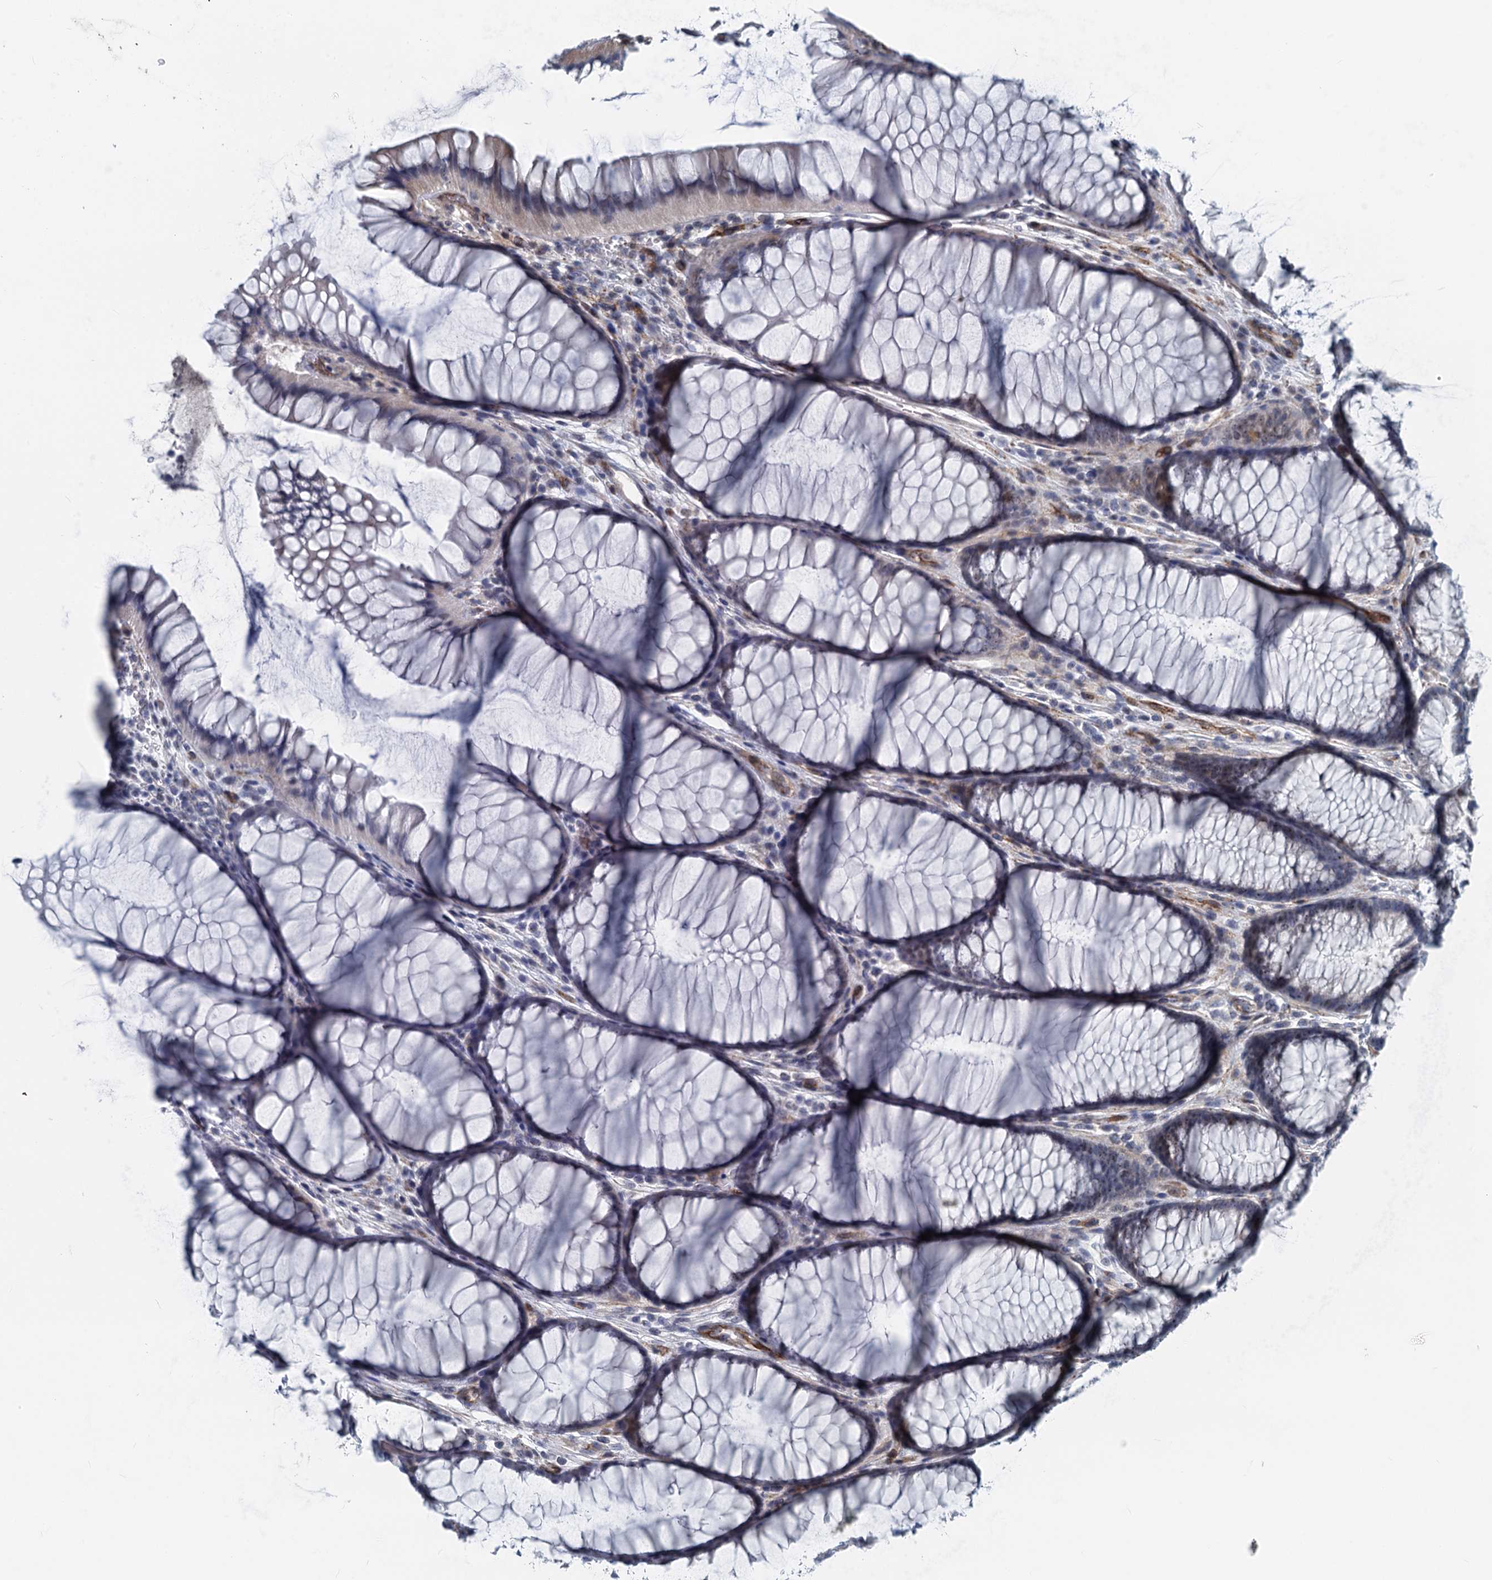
{"staining": {"intensity": "moderate", "quantity": "25%-75%", "location": "cytoplasmic/membranous"}, "tissue": "colon", "cell_type": "Endothelial cells", "image_type": "normal", "snomed": [{"axis": "morphology", "description": "Normal tissue, NOS"}, {"axis": "topography", "description": "Colon"}], "caption": "Colon stained for a protein (brown) reveals moderate cytoplasmic/membranous positive staining in about 25%-75% of endothelial cells.", "gene": "ASXL3", "patient": {"sex": "female", "age": 82}}